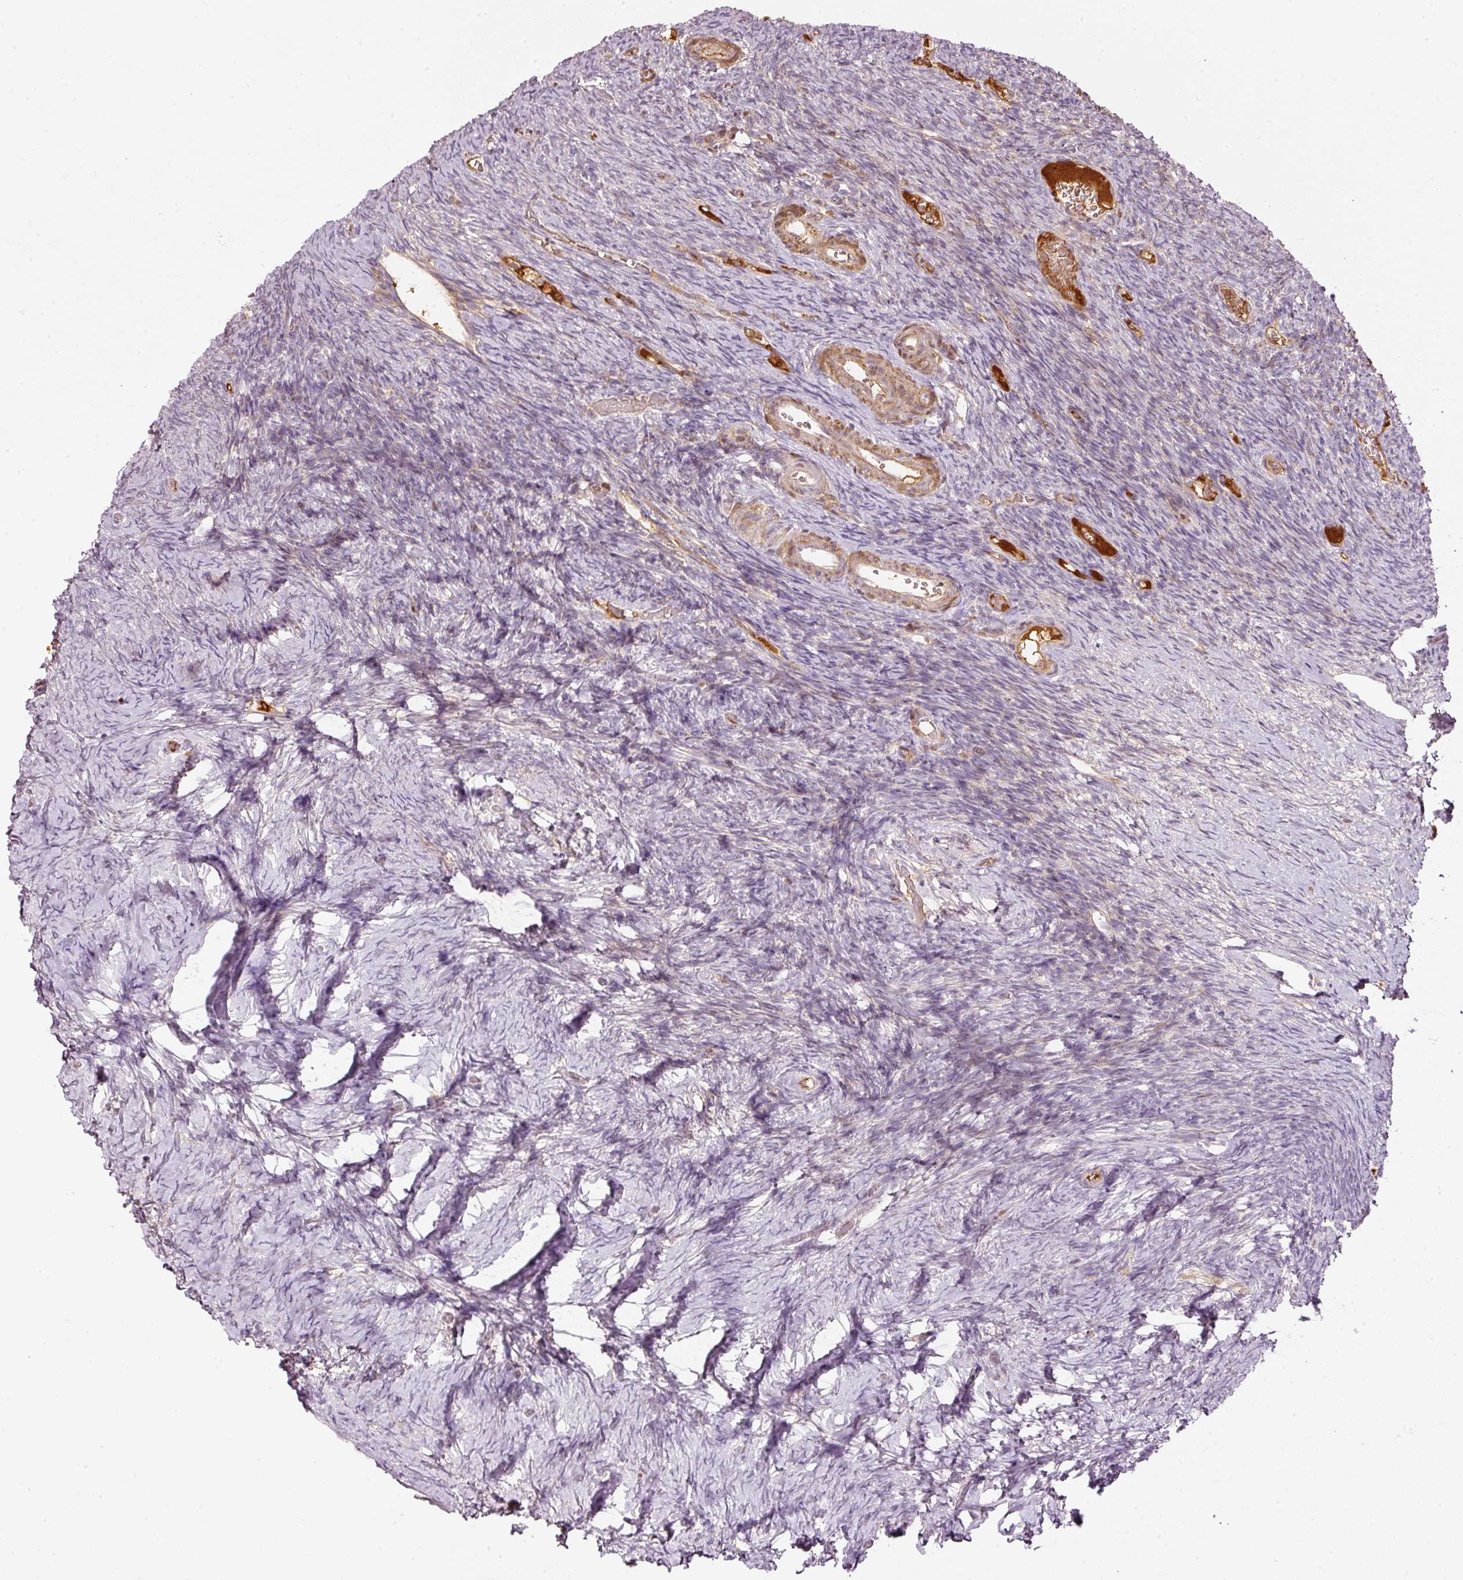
{"staining": {"intensity": "weak", "quantity": "<25%", "location": "cytoplasmic/membranous"}, "tissue": "ovary", "cell_type": "Ovarian stroma cells", "image_type": "normal", "snomed": [{"axis": "morphology", "description": "Normal tissue, NOS"}, {"axis": "topography", "description": "Ovary"}], "caption": "Immunohistochemistry image of unremarkable ovary stained for a protein (brown), which reveals no expression in ovarian stroma cells.", "gene": "SERPING1", "patient": {"sex": "female", "age": 39}}